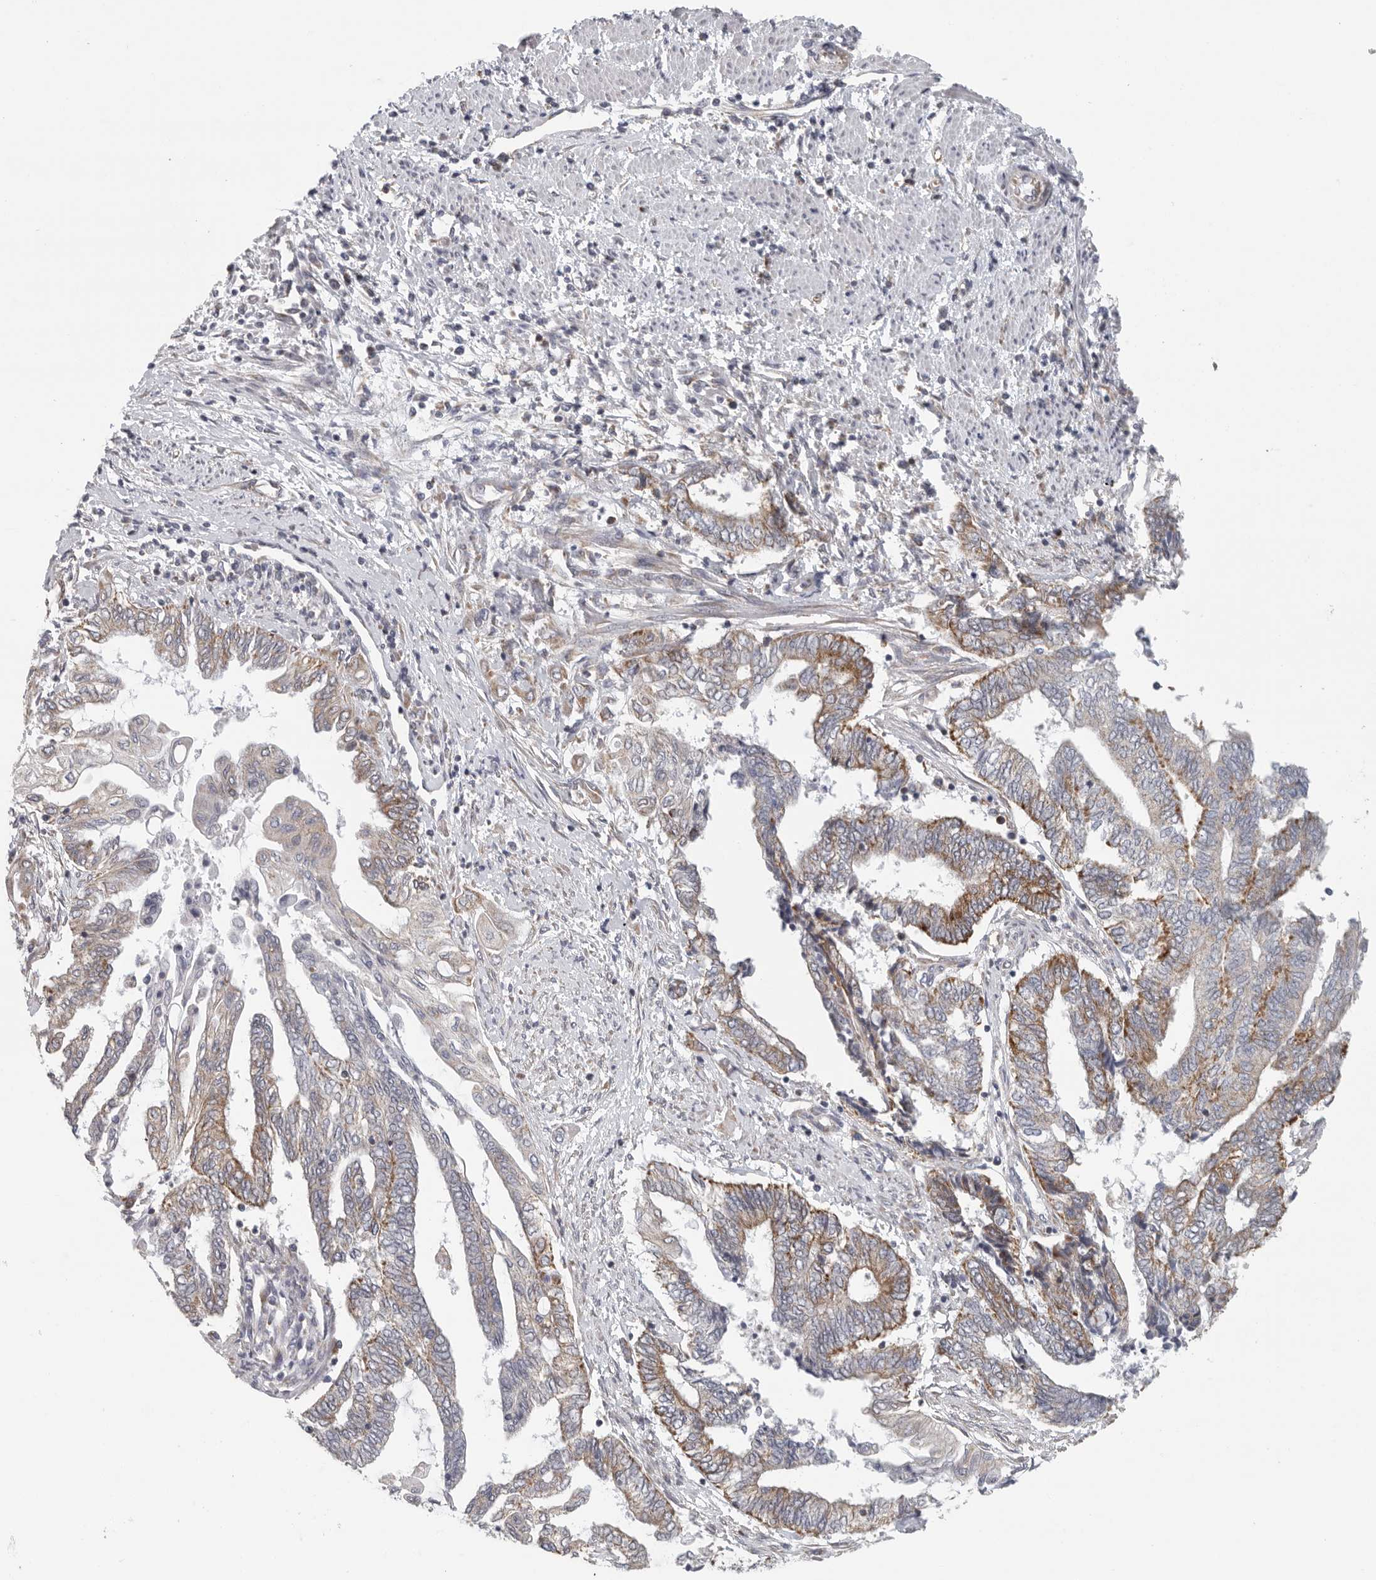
{"staining": {"intensity": "moderate", "quantity": "25%-75%", "location": "cytoplasmic/membranous"}, "tissue": "endometrial cancer", "cell_type": "Tumor cells", "image_type": "cancer", "snomed": [{"axis": "morphology", "description": "Adenocarcinoma, NOS"}, {"axis": "topography", "description": "Uterus"}, {"axis": "topography", "description": "Endometrium"}], "caption": "This micrograph exhibits immunohistochemistry staining of human adenocarcinoma (endometrial), with medium moderate cytoplasmic/membranous staining in approximately 25%-75% of tumor cells.", "gene": "FKBP8", "patient": {"sex": "female", "age": 70}}